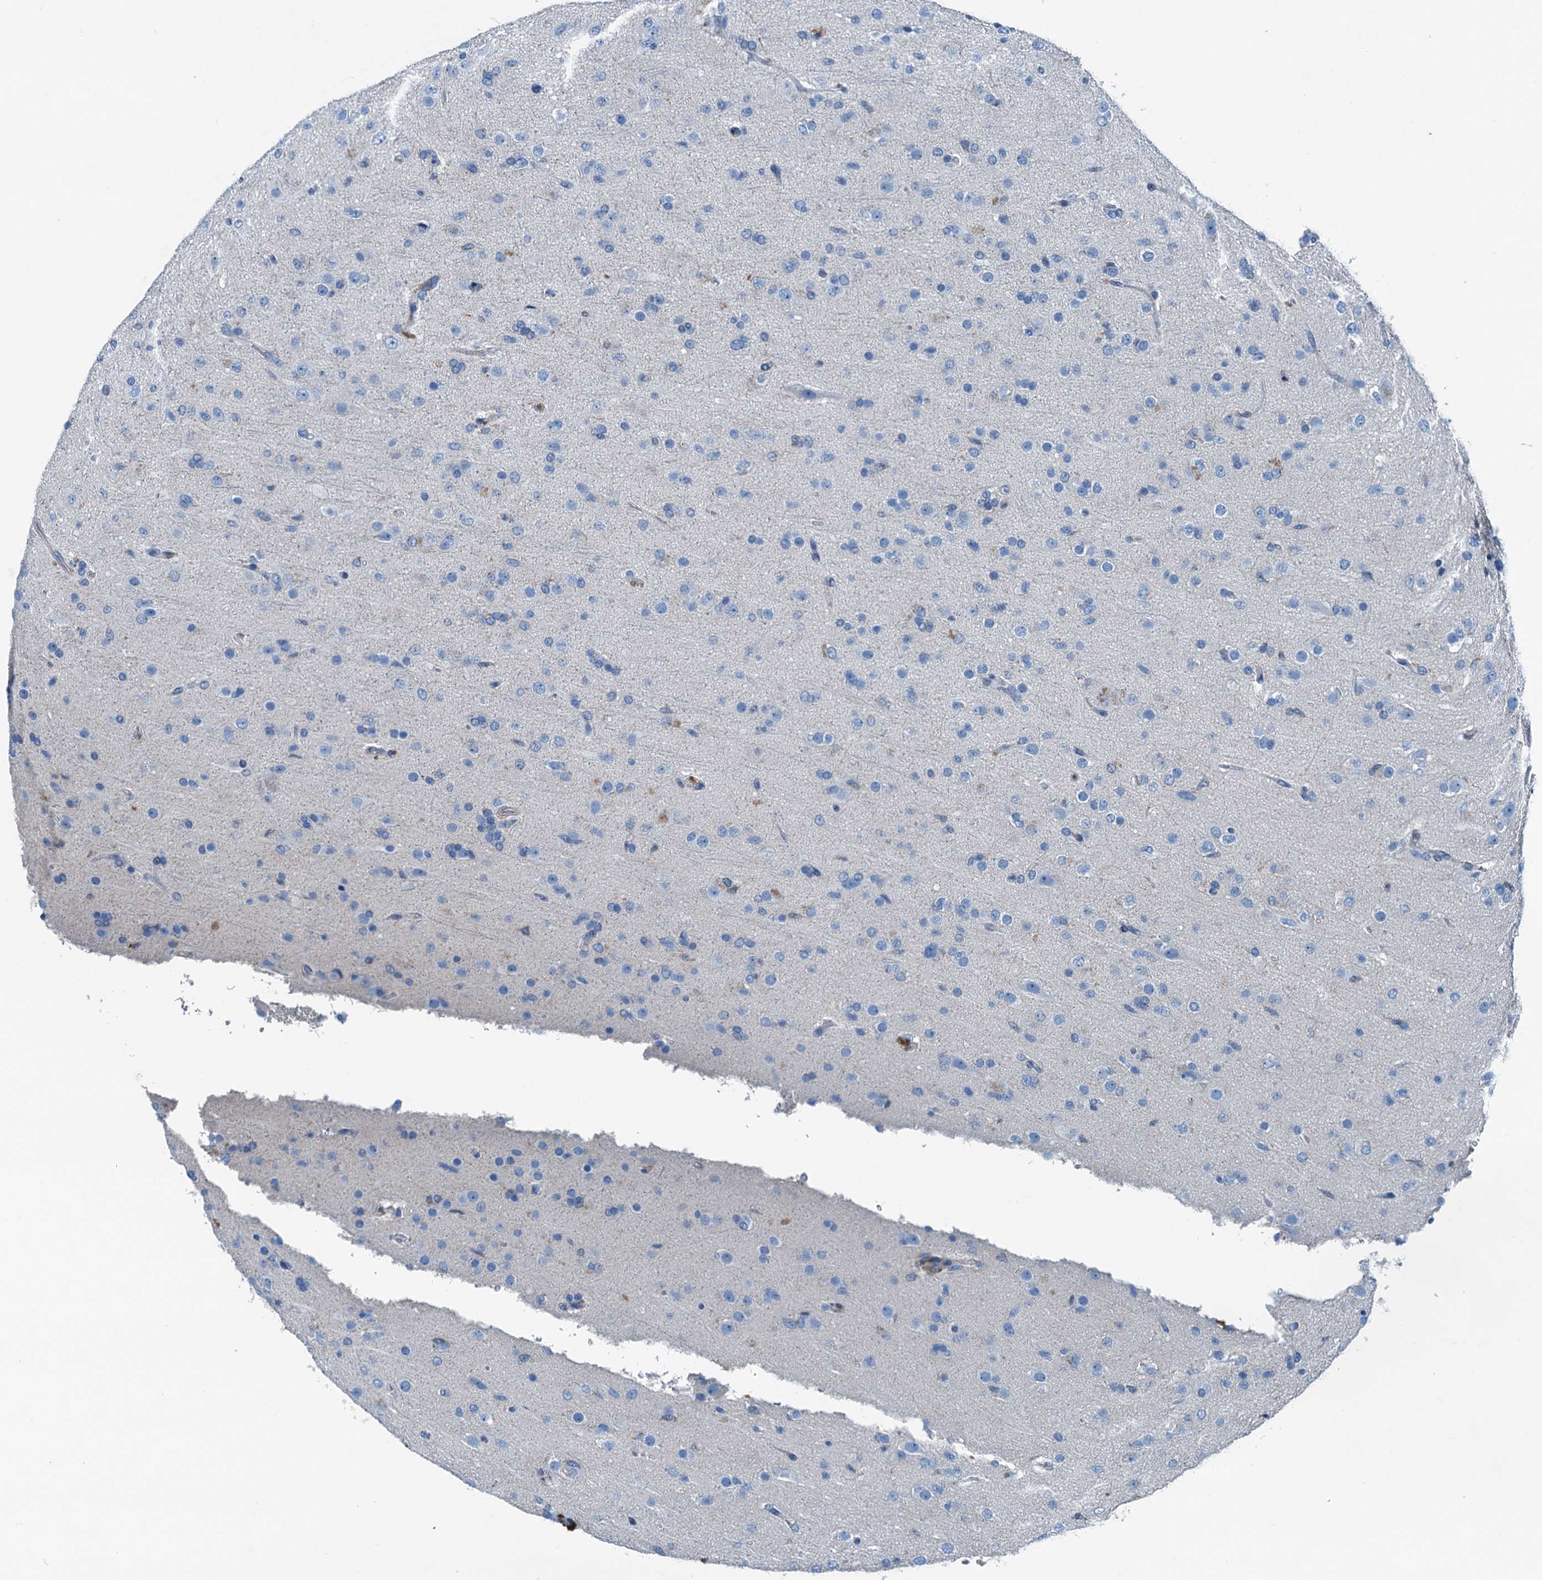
{"staining": {"intensity": "negative", "quantity": "none", "location": "none"}, "tissue": "glioma", "cell_type": "Tumor cells", "image_type": "cancer", "snomed": [{"axis": "morphology", "description": "Glioma, malignant, Low grade"}, {"axis": "topography", "description": "Brain"}], "caption": "IHC of glioma demonstrates no expression in tumor cells.", "gene": "RAB3IL1", "patient": {"sex": "male", "age": 65}}